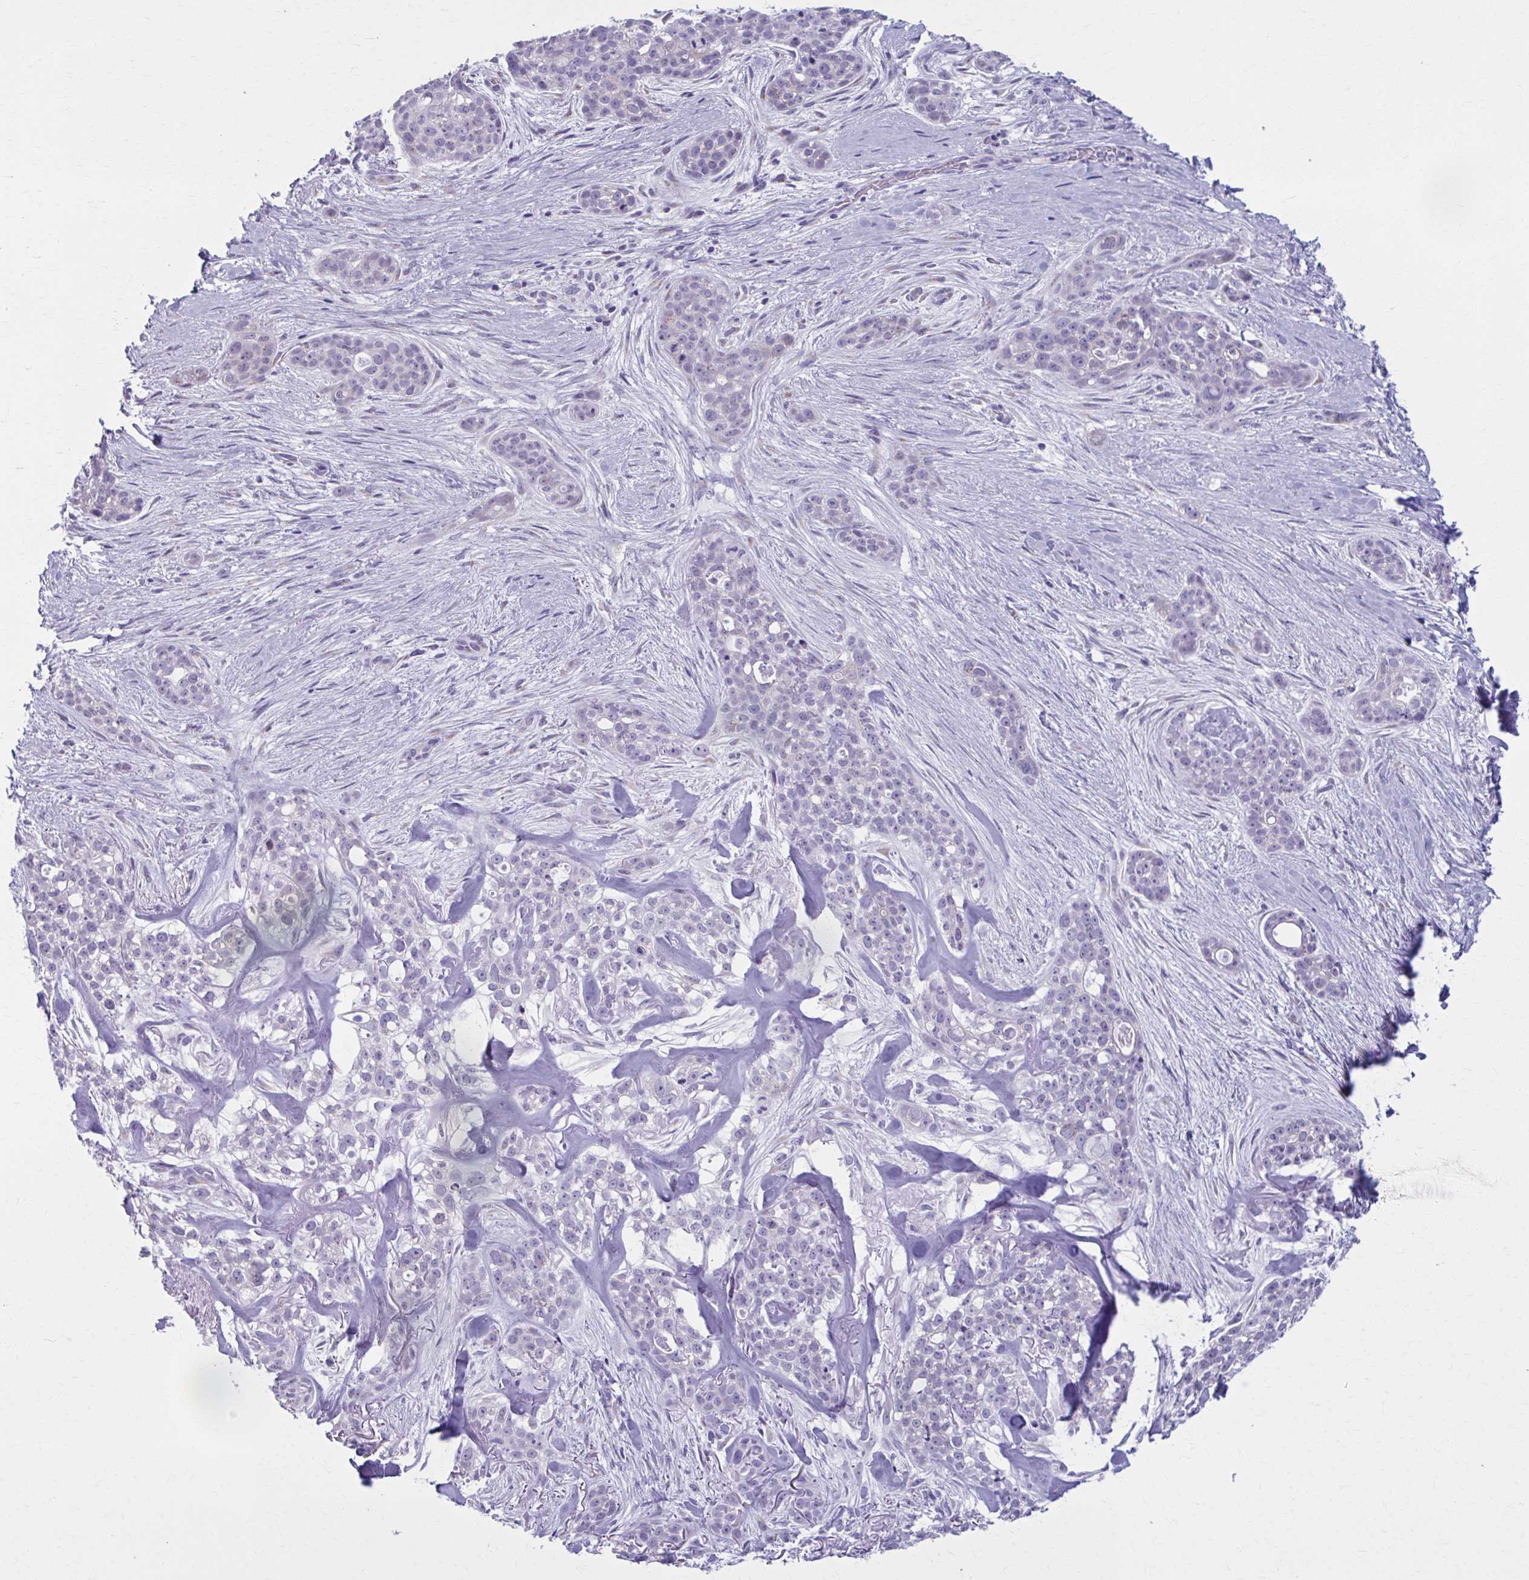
{"staining": {"intensity": "negative", "quantity": "none", "location": "none"}, "tissue": "skin cancer", "cell_type": "Tumor cells", "image_type": "cancer", "snomed": [{"axis": "morphology", "description": "Basal cell carcinoma"}, {"axis": "topography", "description": "Skin"}], "caption": "DAB (3,3'-diaminobenzidine) immunohistochemical staining of skin cancer (basal cell carcinoma) reveals no significant expression in tumor cells.", "gene": "ZNF682", "patient": {"sex": "female", "age": 79}}